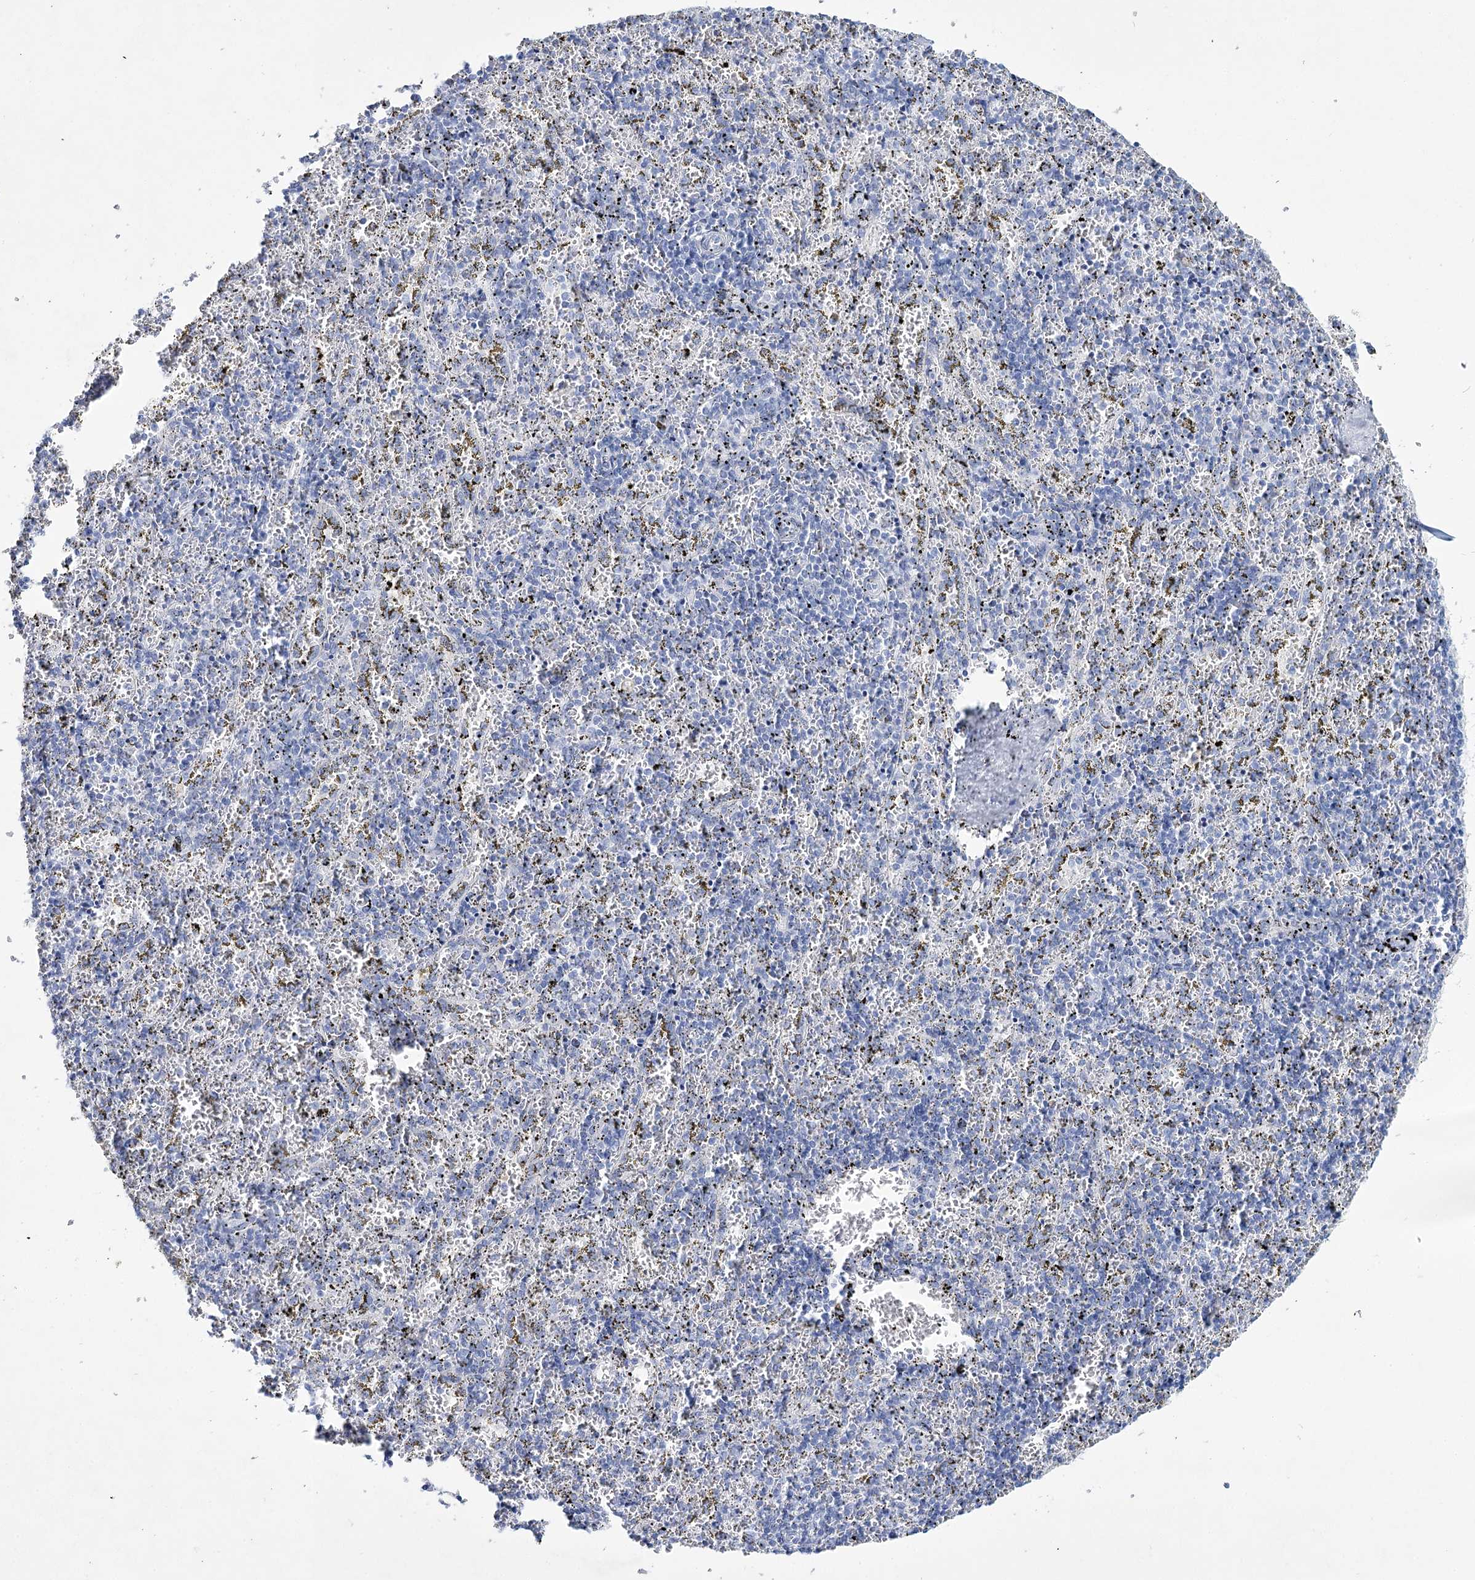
{"staining": {"intensity": "negative", "quantity": "none", "location": "none"}, "tissue": "spleen", "cell_type": "Cells in red pulp", "image_type": "normal", "snomed": [{"axis": "morphology", "description": "Normal tissue, NOS"}, {"axis": "topography", "description": "Spleen"}], "caption": "Immunohistochemistry histopathology image of unremarkable spleen: spleen stained with DAB (3,3'-diaminobenzidine) displays no significant protein staining in cells in red pulp.", "gene": "RNF186", "patient": {"sex": "male", "age": 11}}